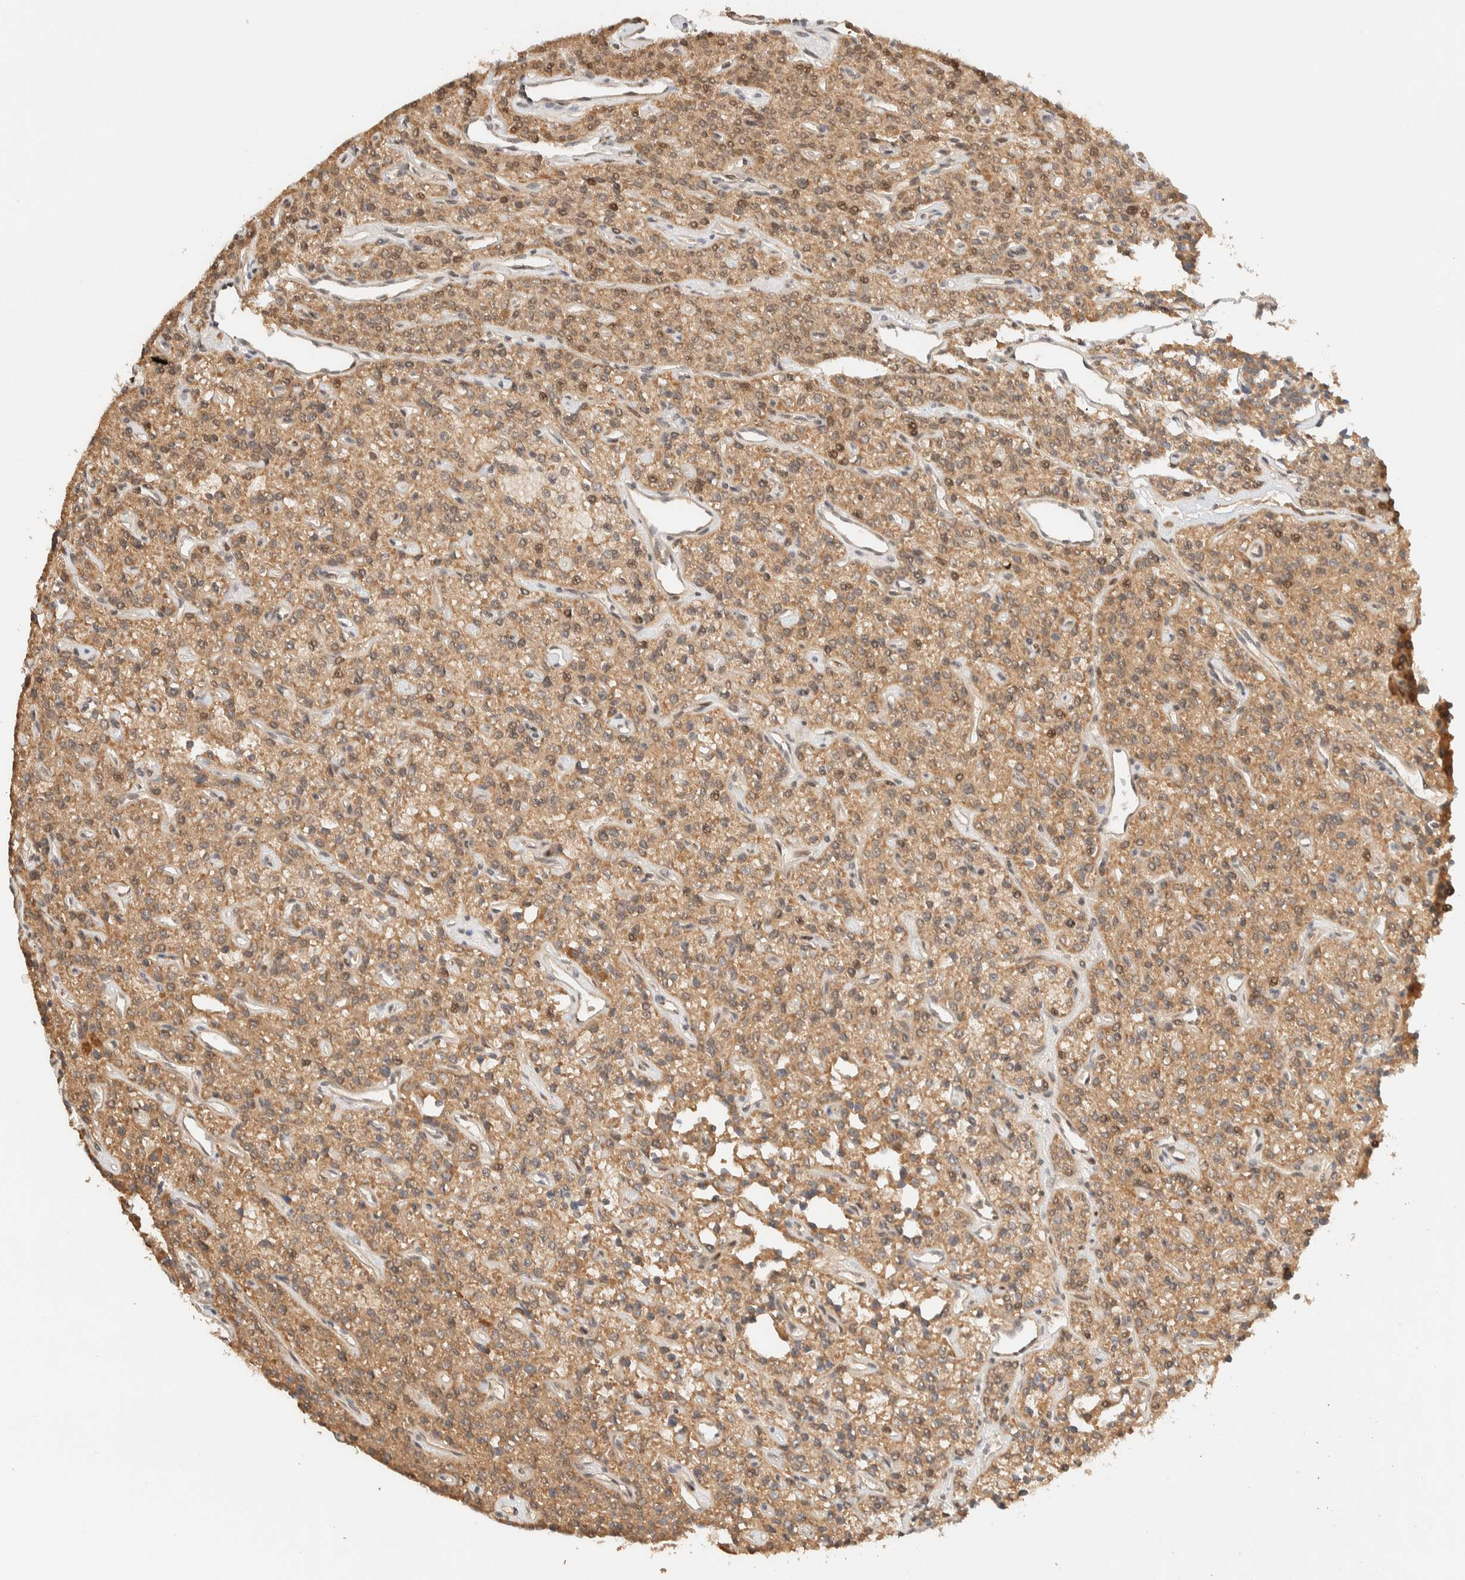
{"staining": {"intensity": "strong", "quantity": ">75%", "location": "cytoplasmic/membranous,nuclear"}, "tissue": "parathyroid gland", "cell_type": "Glandular cells", "image_type": "normal", "snomed": [{"axis": "morphology", "description": "Normal tissue, NOS"}, {"axis": "topography", "description": "Parathyroid gland"}], "caption": "Parathyroid gland was stained to show a protein in brown. There is high levels of strong cytoplasmic/membranous,nuclear expression in approximately >75% of glandular cells.", "gene": "ZBTB34", "patient": {"sex": "male", "age": 46}}